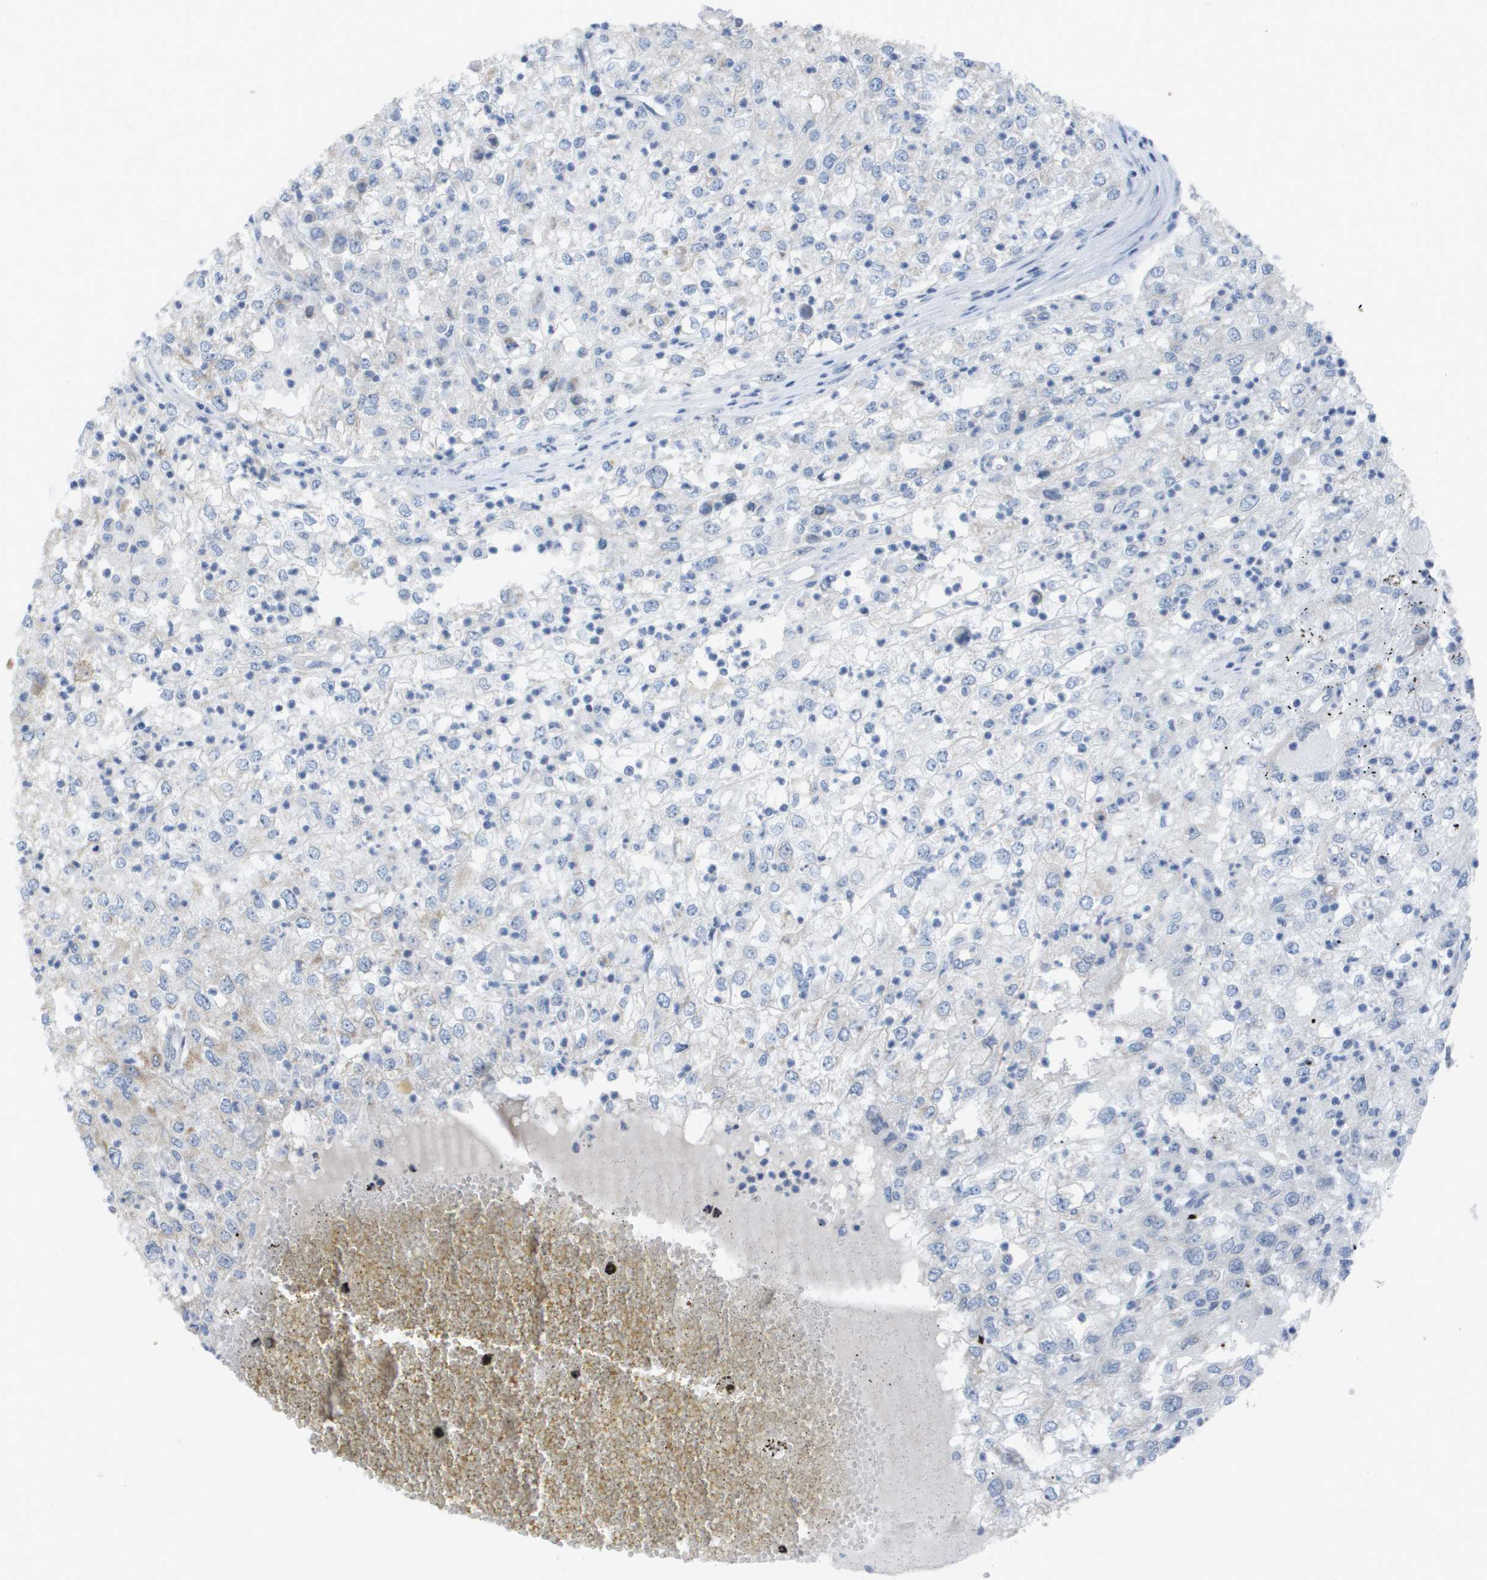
{"staining": {"intensity": "weak", "quantity": "<25%", "location": "cytoplasmic/membranous"}, "tissue": "renal cancer", "cell_type": "Tumor cells", "image_type": "cancer", "snomed": [{"axis": "morphology", "description": "Adenocarcinoma, NOS"}, {"axis": "topography", "description": "Kidney"}], "caption": "Tumor cells show no significant protein expression in renal adenocarcinoma.", "gene": "TMEM223", "patient": {"sex": "female", "age": 54}}